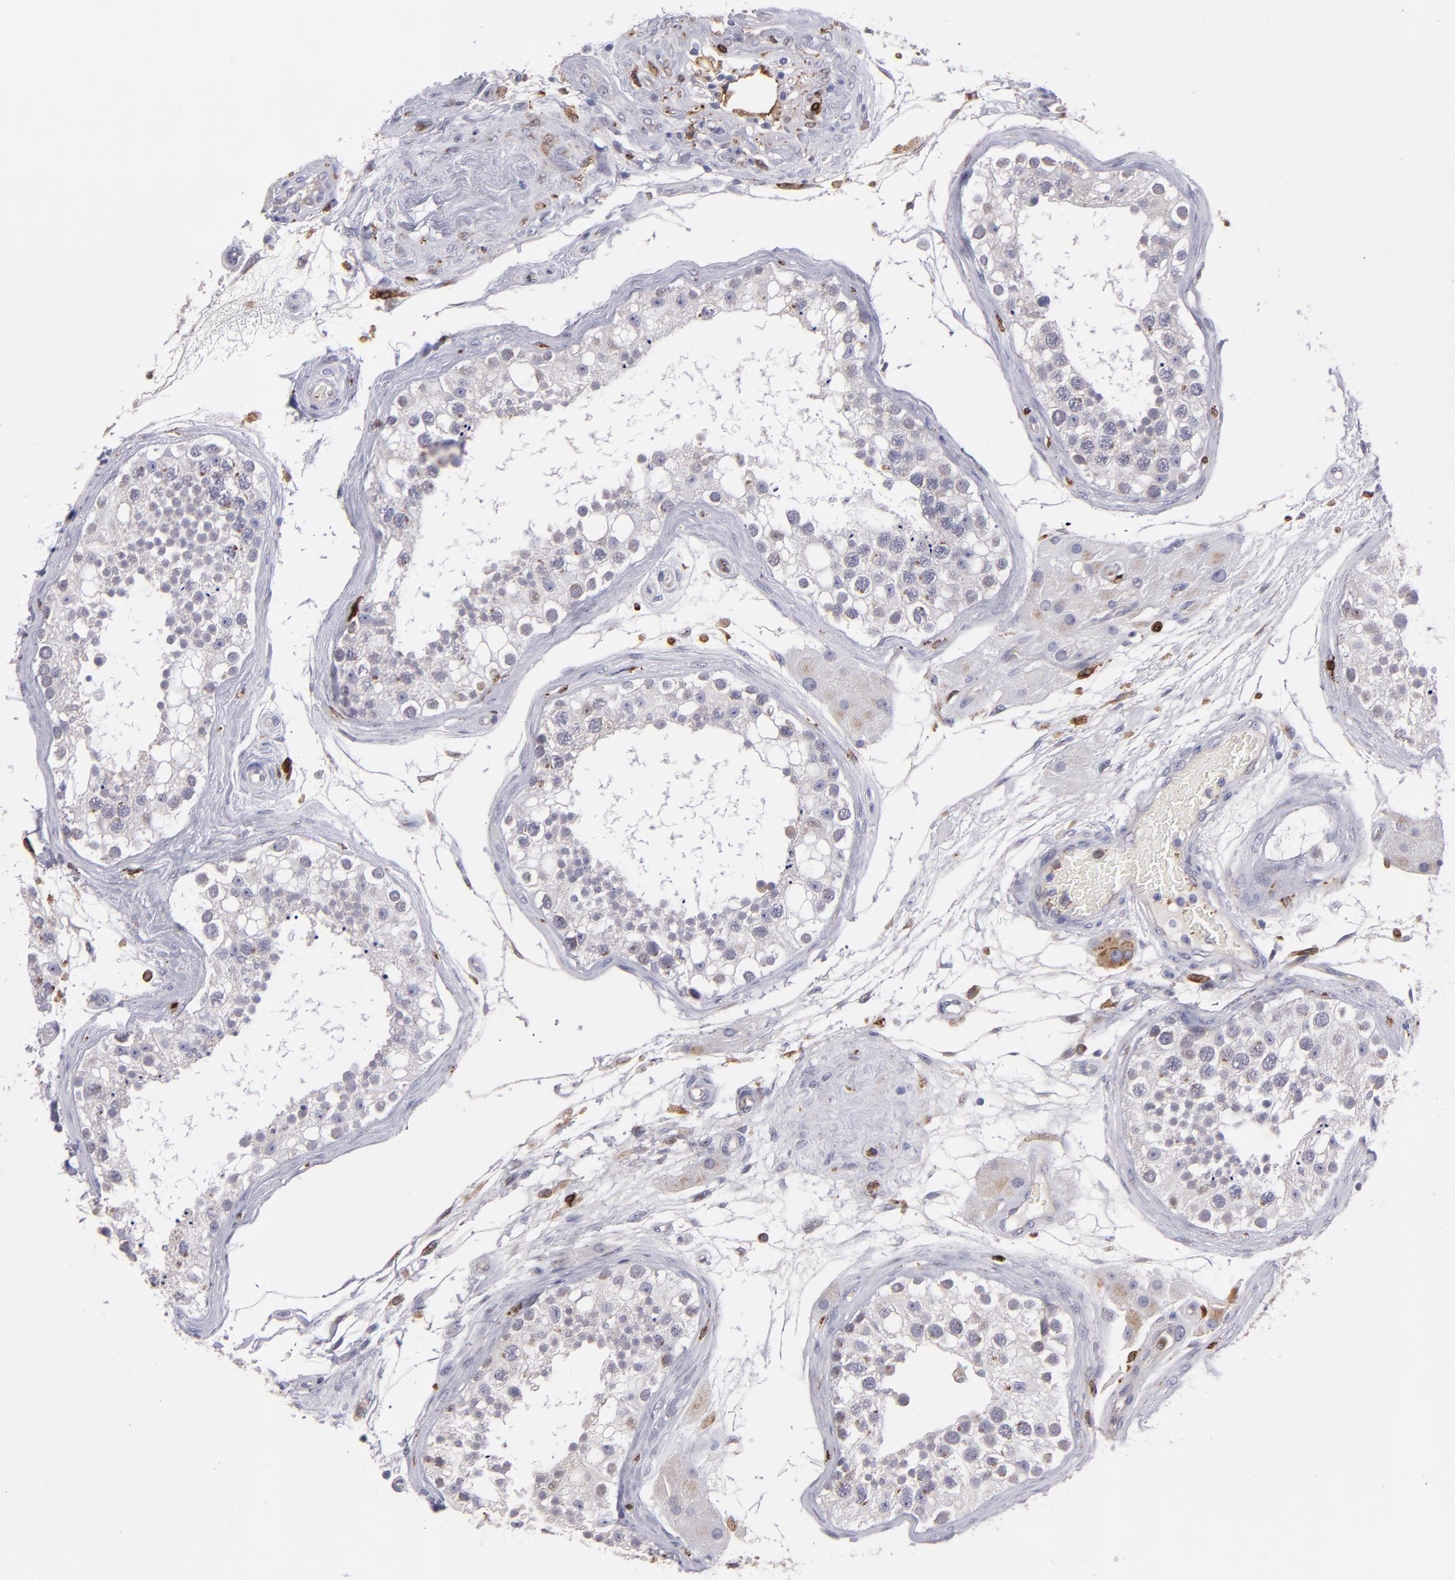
{"staining": {"intensity": "weak", "quantity": "<25%", "location": "nuclear"}, "tissue": "testis", "cell_type": "Cells in seminiferous ducts", "image_type": "normal", "snomed": [{"axis": "morphology", "description": "Normal tissue, NOS"}, {"axis": "topography", "description": "Testis"}], "caption": "This photomicrograph is of normal testis stained with immunohistochemistry to label a protein in brown with the nuclei are counter-stained blue. There is no staining in cells in seminiferous ducts.", "gene": "PTGS1", "patient": {"sex": "male", "age": 68}}